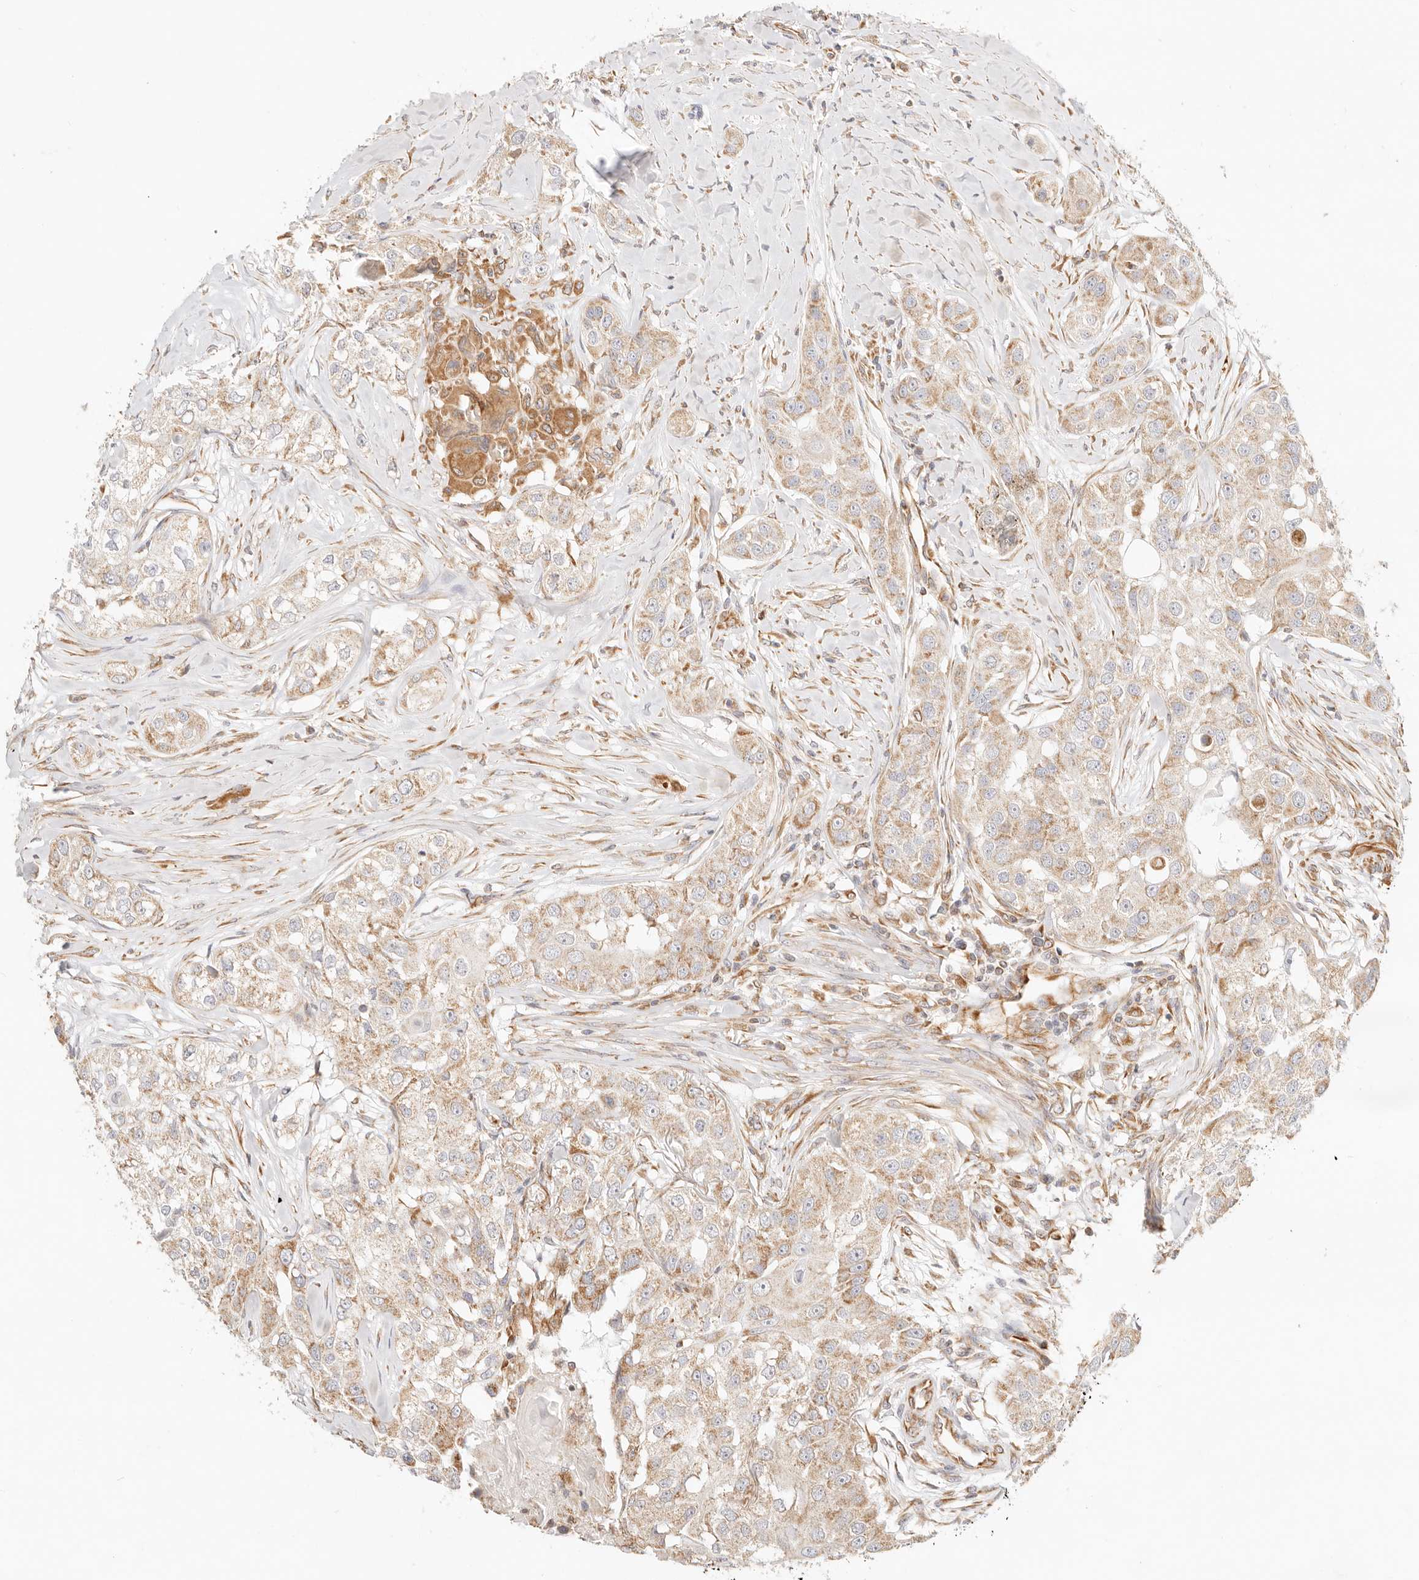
{"staining": {"intensity": "moderate", "quantity": "25%-75%", "location": "cytoplasmic/membranous"}, "tissue": "head and neck cancer", "cell_type": "Tumor cells", "image_type": "cancer", "snomed": [{"axis": "morphology", "description": "Normal tissue, NOS"}, {"axis": "morphology", "description": "Squamous cell carcinoma, NOS"}, {"axis": "topography", "description": "Skeletal muscle"}, {"axis": "topography", "description": "Head-Neck"}], "caption": "This photomicrograph demonstrates head and neck squamous cell carcinoma stained with immunohistochemistry to label a protein in brown. The cytoplasmic/membranous of tumor cells show moderate positivity for the protein. Nuclei are counter-stained blue.", "gene": "ZC3H11A", "patient": {"sex": "male", "age": 51}}